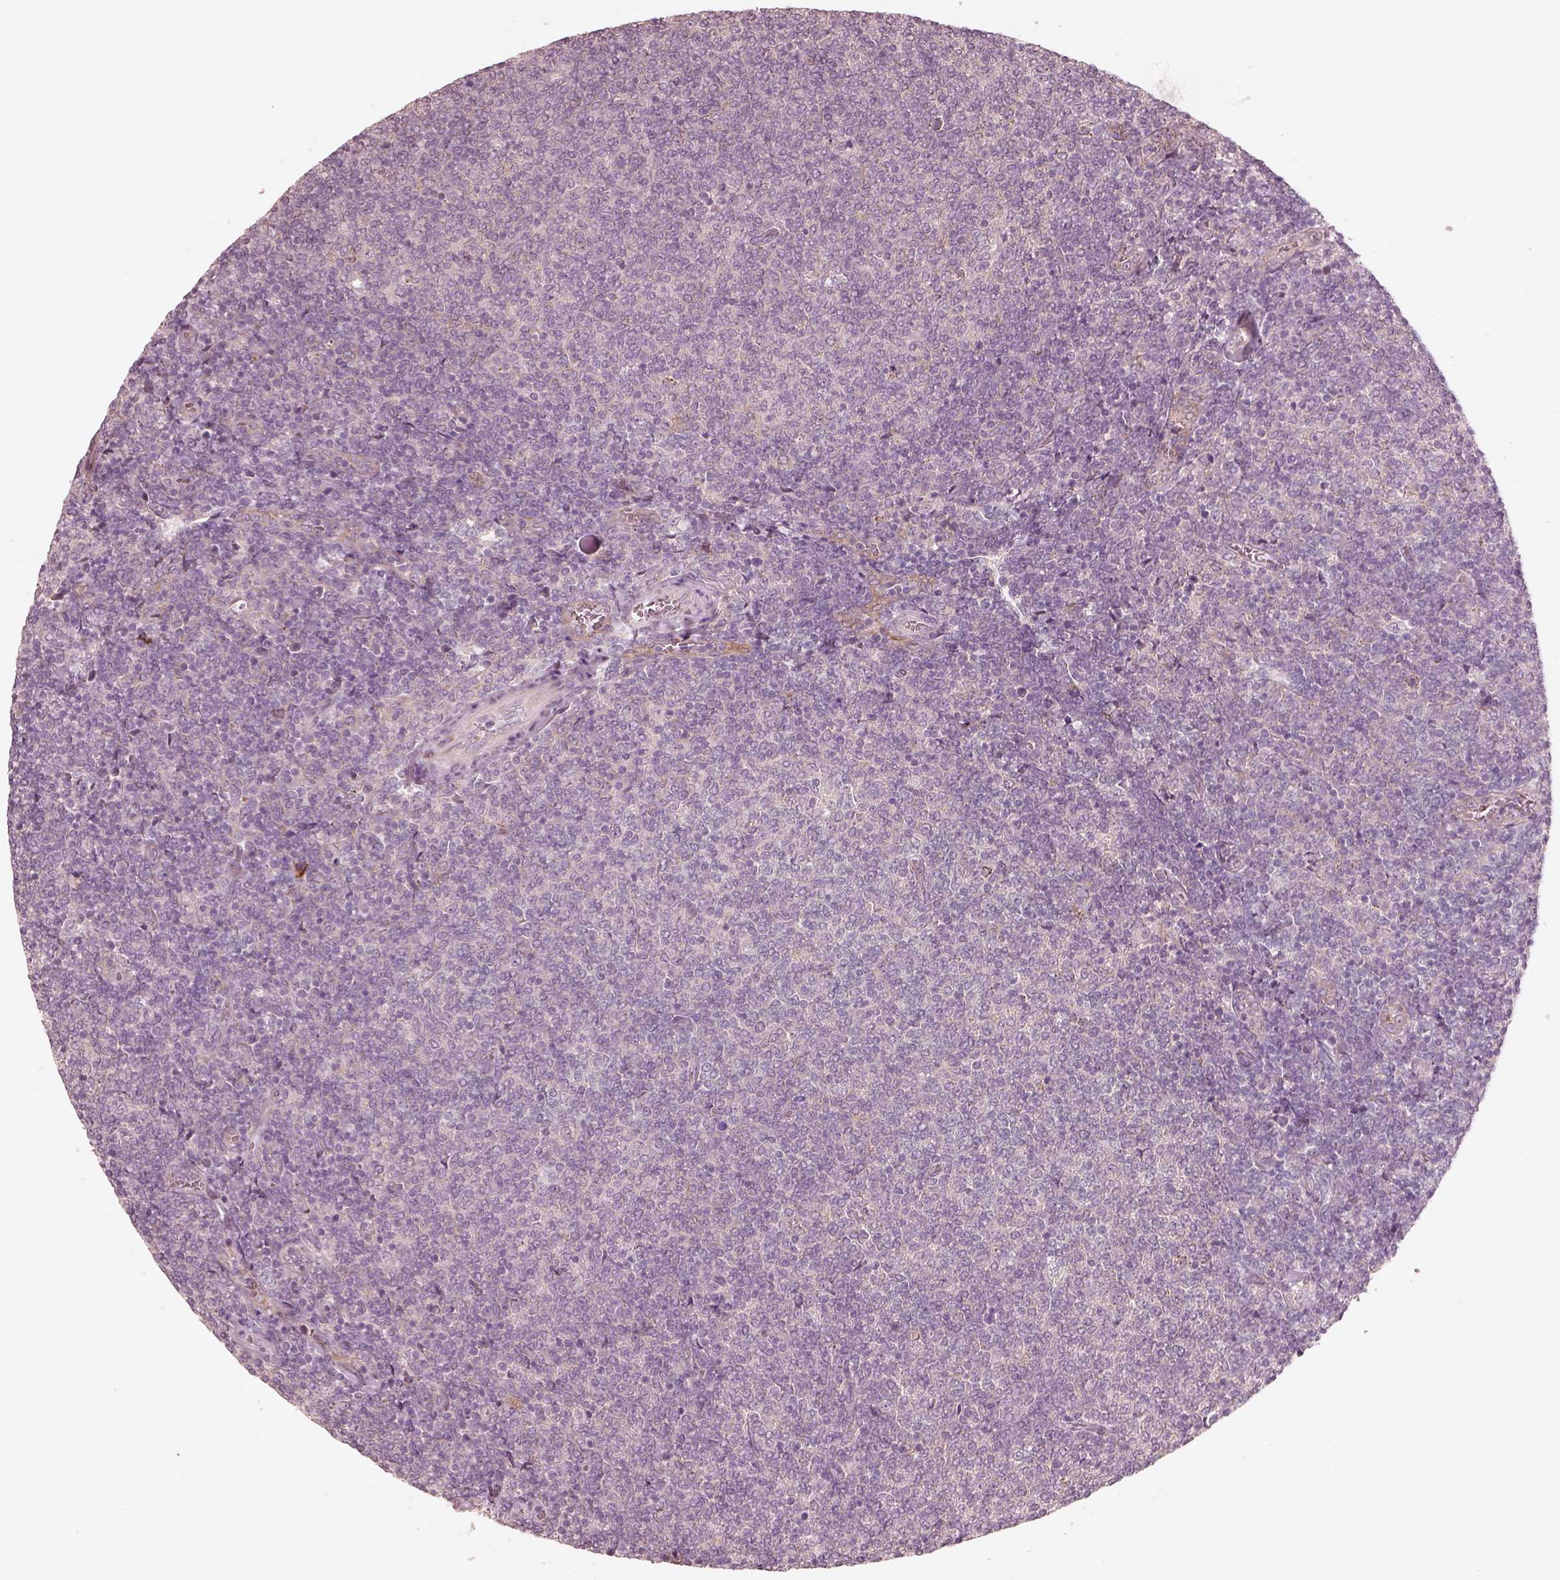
{"staining": {"intensity": "negative", "quantity": "none", "location": "none"}, "tissue": "lymphoma", "cell_type": "Tumor cells", "image_type": "cancer", "snomed": [{"axis": "morphology", "description": "Malignant lymphoma, non-Hodgkin's type, Low grade"}, {"axis": "topography", "description": "Lymph node"}], "caption": "DAB immunohistochemical staining of malignant lymphoma, non-Hodgkin's type (low-grade) shows no significant expression in tumor cells. (Brightfield microscopy of DAB immunohistochemistry at high magnification).", "gene": "RAB3C", "patient": {"sex": "male", "age": 52}}